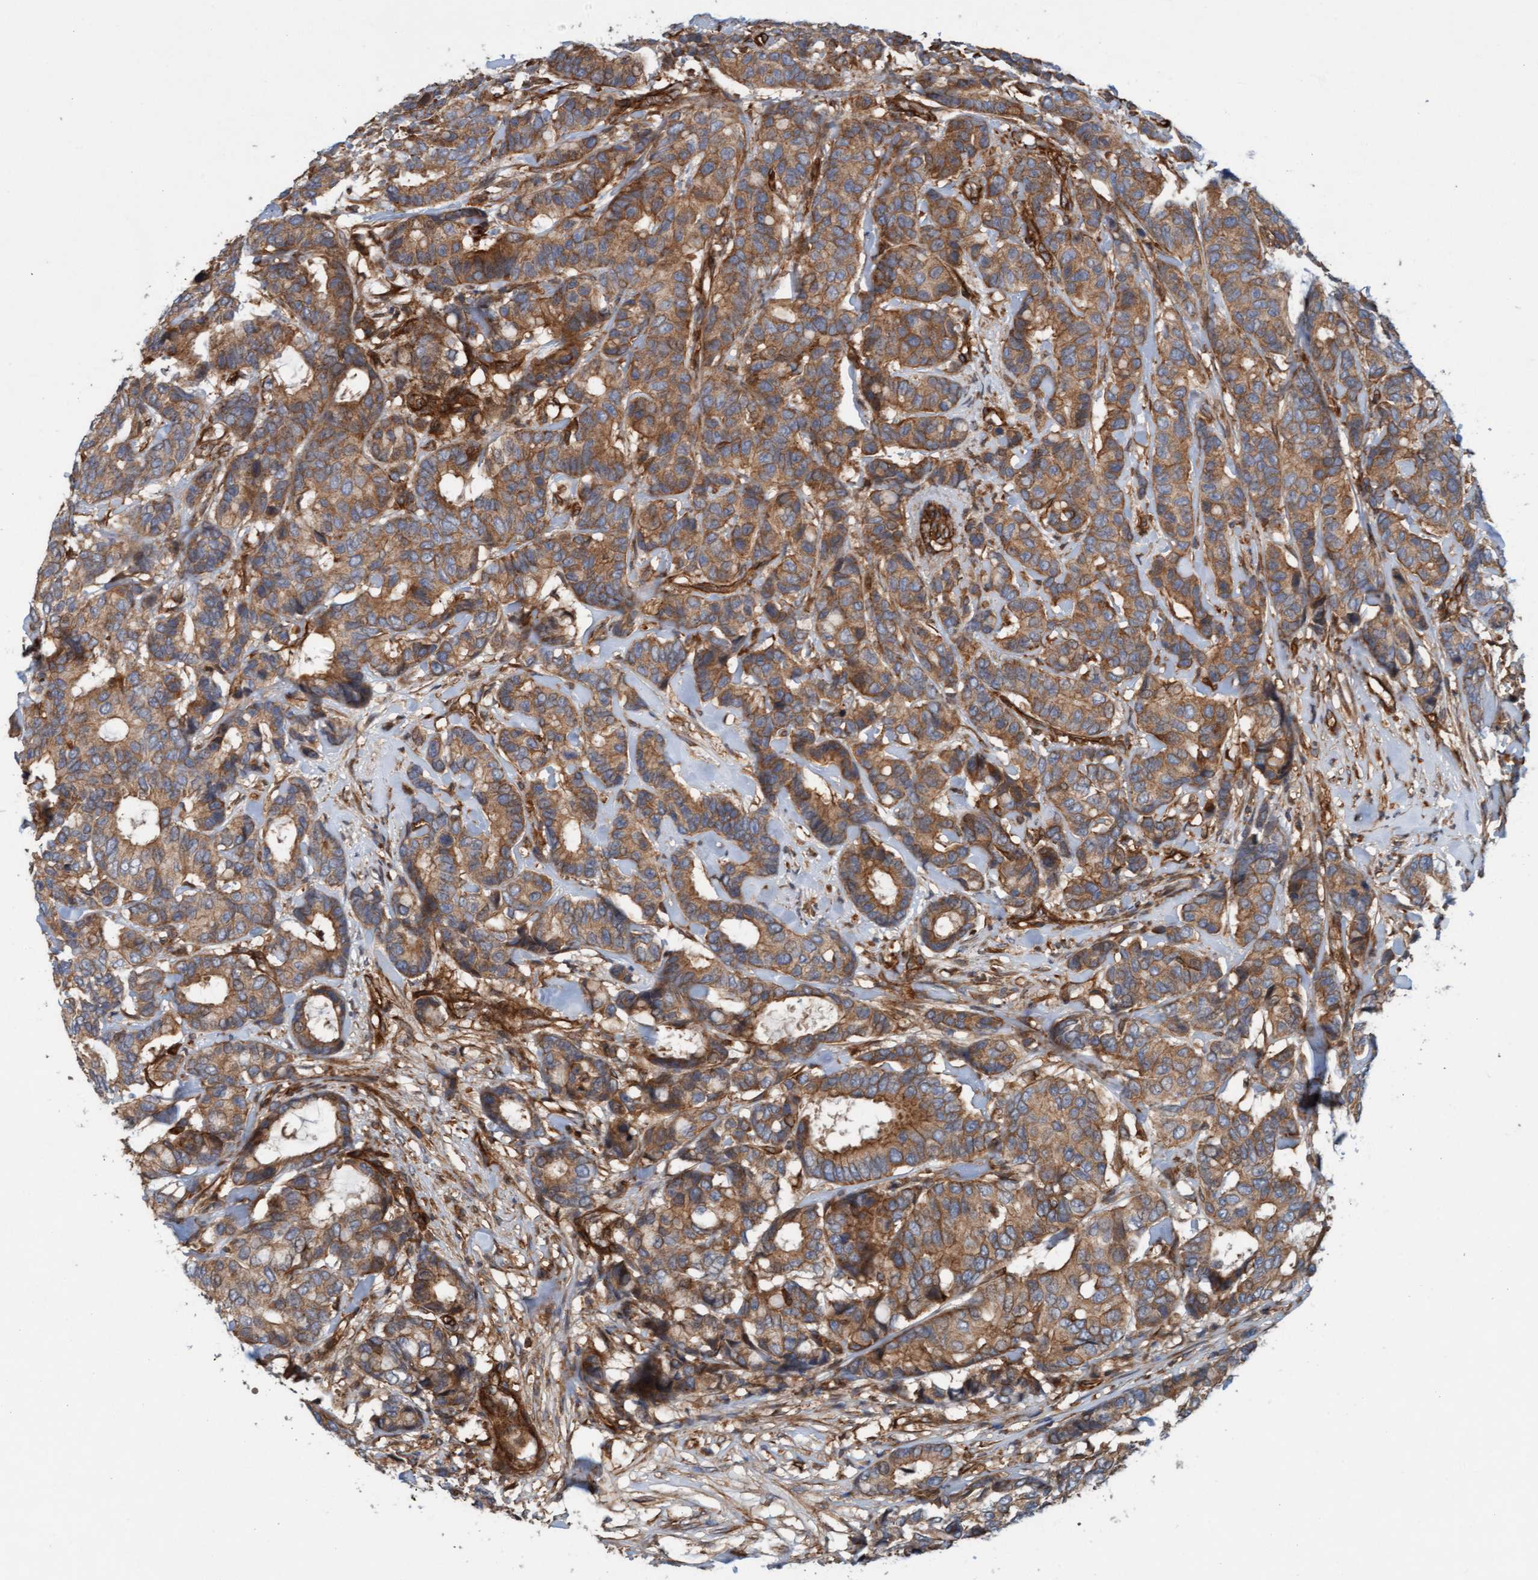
{"staining": {"intensity": "moderate", "quantity": ">75%", "location": "cytoplasmic/membranous"}, "tissue": "breast cancer", "cell_type": "Tumor cells", "image_type": "cancer", "snomed": [{"axis": "morphology", "description": "Duct carcinoma"}, {"axis": "topography", "description": "Breast"}], "caption": "This histopathology image demonstrates breast cancer (invasive ductal carcinoma) stained with immunohistochemistry (IHC) to label a protein in brown. The cytoplasmic/membranous of tumor cells show moderate positivity for the protein. Nuclei are counter-stained blue.", "gene": "ERAL1", "patient": {"sex": "female", "age": 87}}